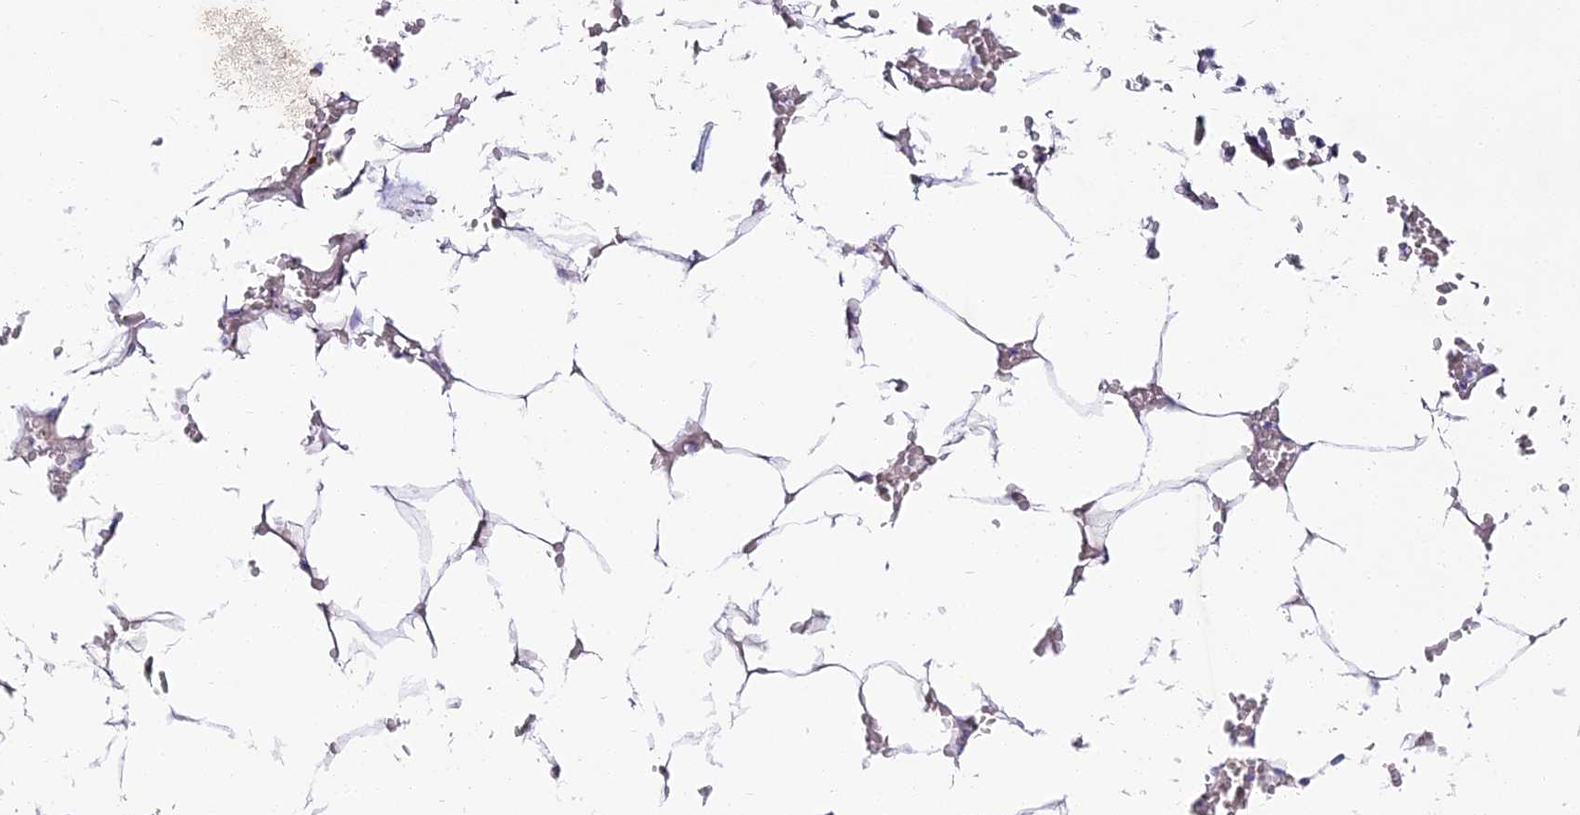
{"staining": {"intensity": "negative", "quantity": "none", "location": "none"}, "tissue": "bone marrow", "cell_type": "Hematopoietic cells", "image_type": "normal", "snomed": [{"axis": "morphology", "description": "Normal tissue, NOS"}, {"axis": "topography", "description": "Bone marrow"}], "caption": "High magnification brightfield microscopy of benign bone marrow stained with DAB (brown) and counterstained with hematoxylin (blue): hematopoietic cells show no significant staining. (Stains: DAB (3,3'-diaminobenzidine) immunohistochemistry (IHC) with hematoxylin counter stain, Microscopy: brightfield microscopy at high magnification).", "gene": "ALPG", "patient": {"sex": "male", "age": 70}}